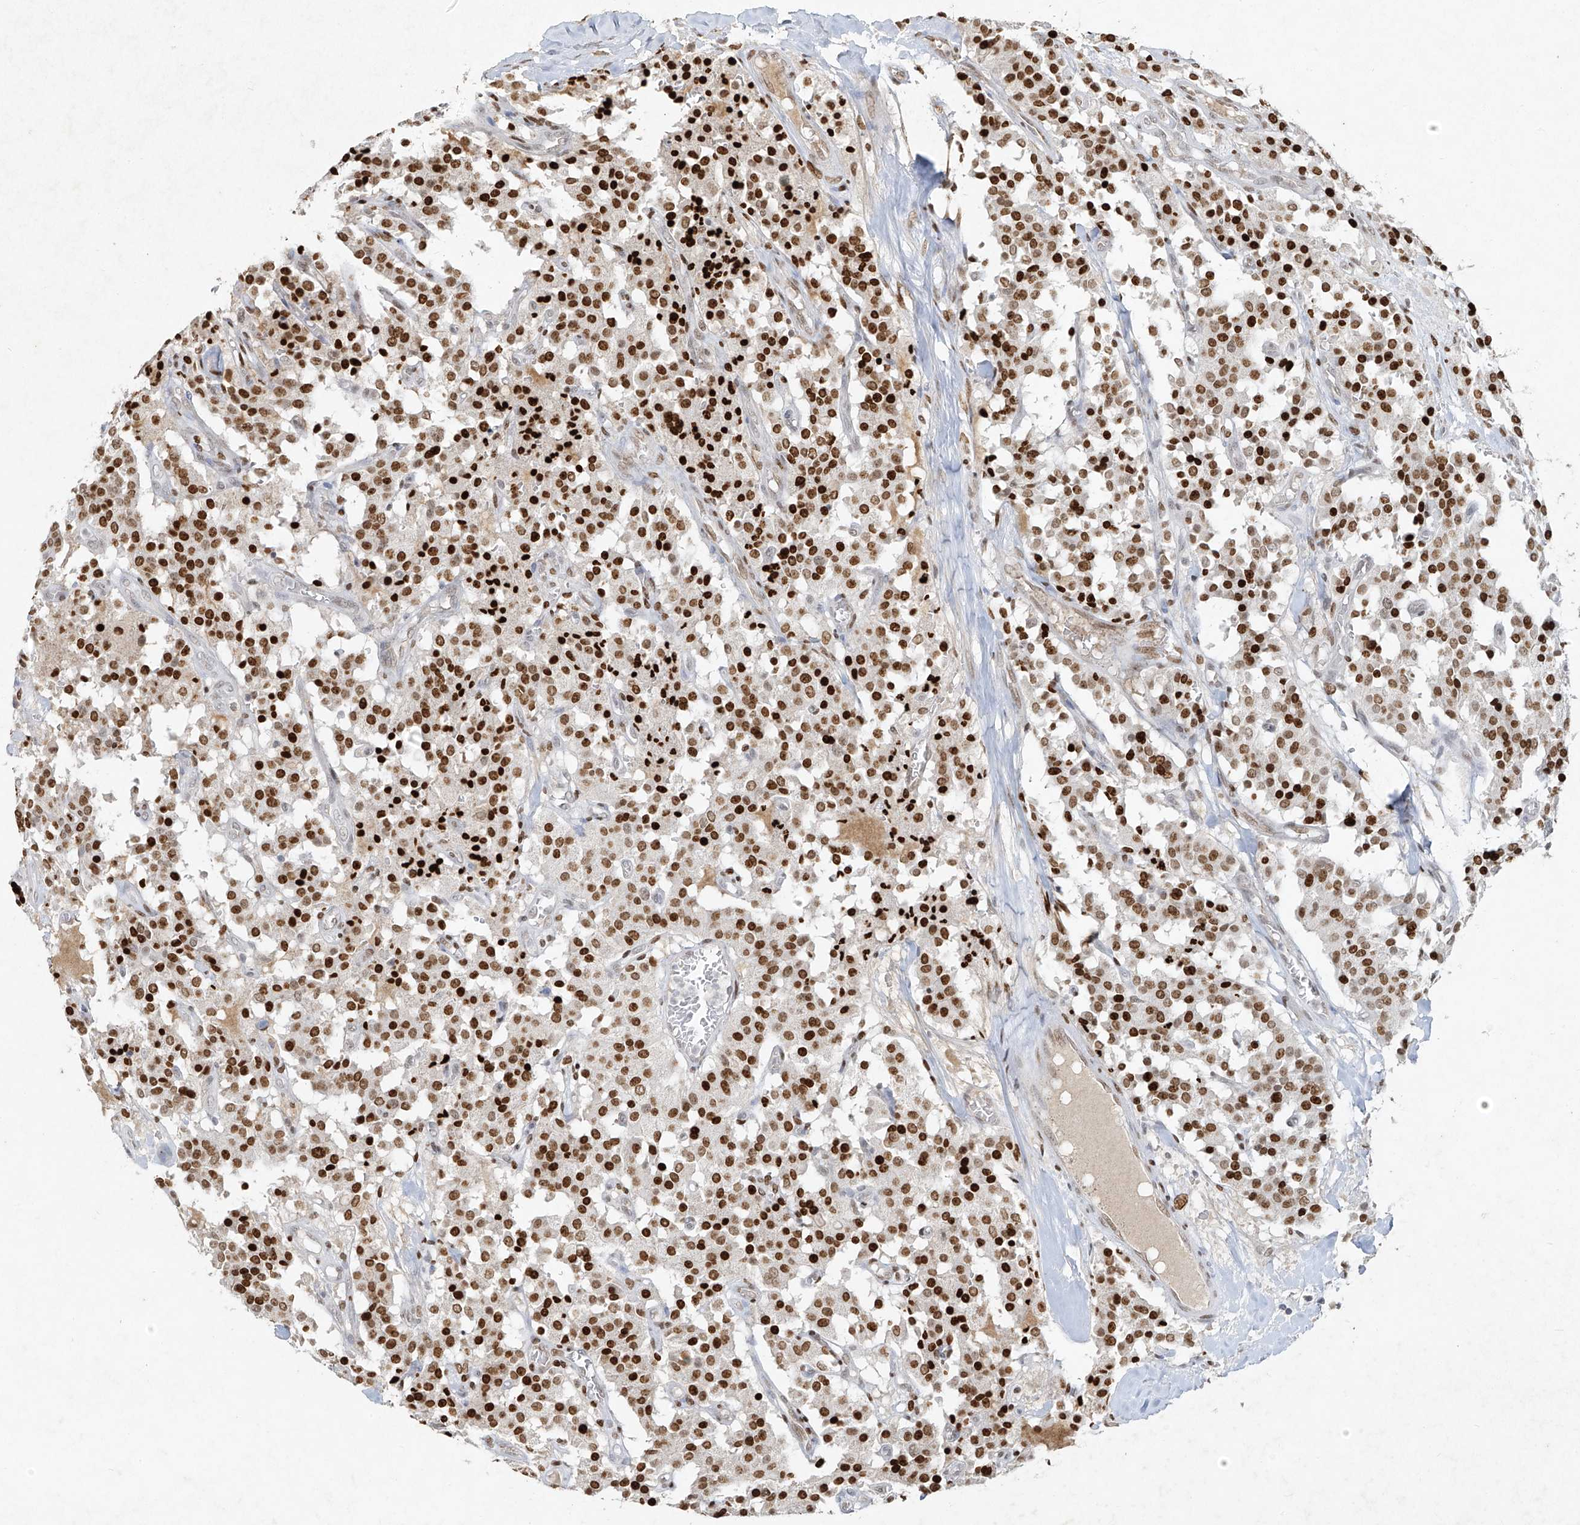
{"staining": {"intensity": "strong", "quantity": ">75%", "location": "nuclear"}, "tissue": "carcinoid", "cell_type": "Tumor cells", "image_type": "cancer", "snomed": [{"axis": "morphology", "description": "Carcinoid, malignant, NOS"}, {"axis": "topography", "description": "Lung"}], "caption": "The histopathology image reveals a brown stain indicating the presence of a protein in the nuclear of tumor cells in malignant carcinoid.", "gene": "ATRIP", "patient": {"sex": "male", "age": 30}}